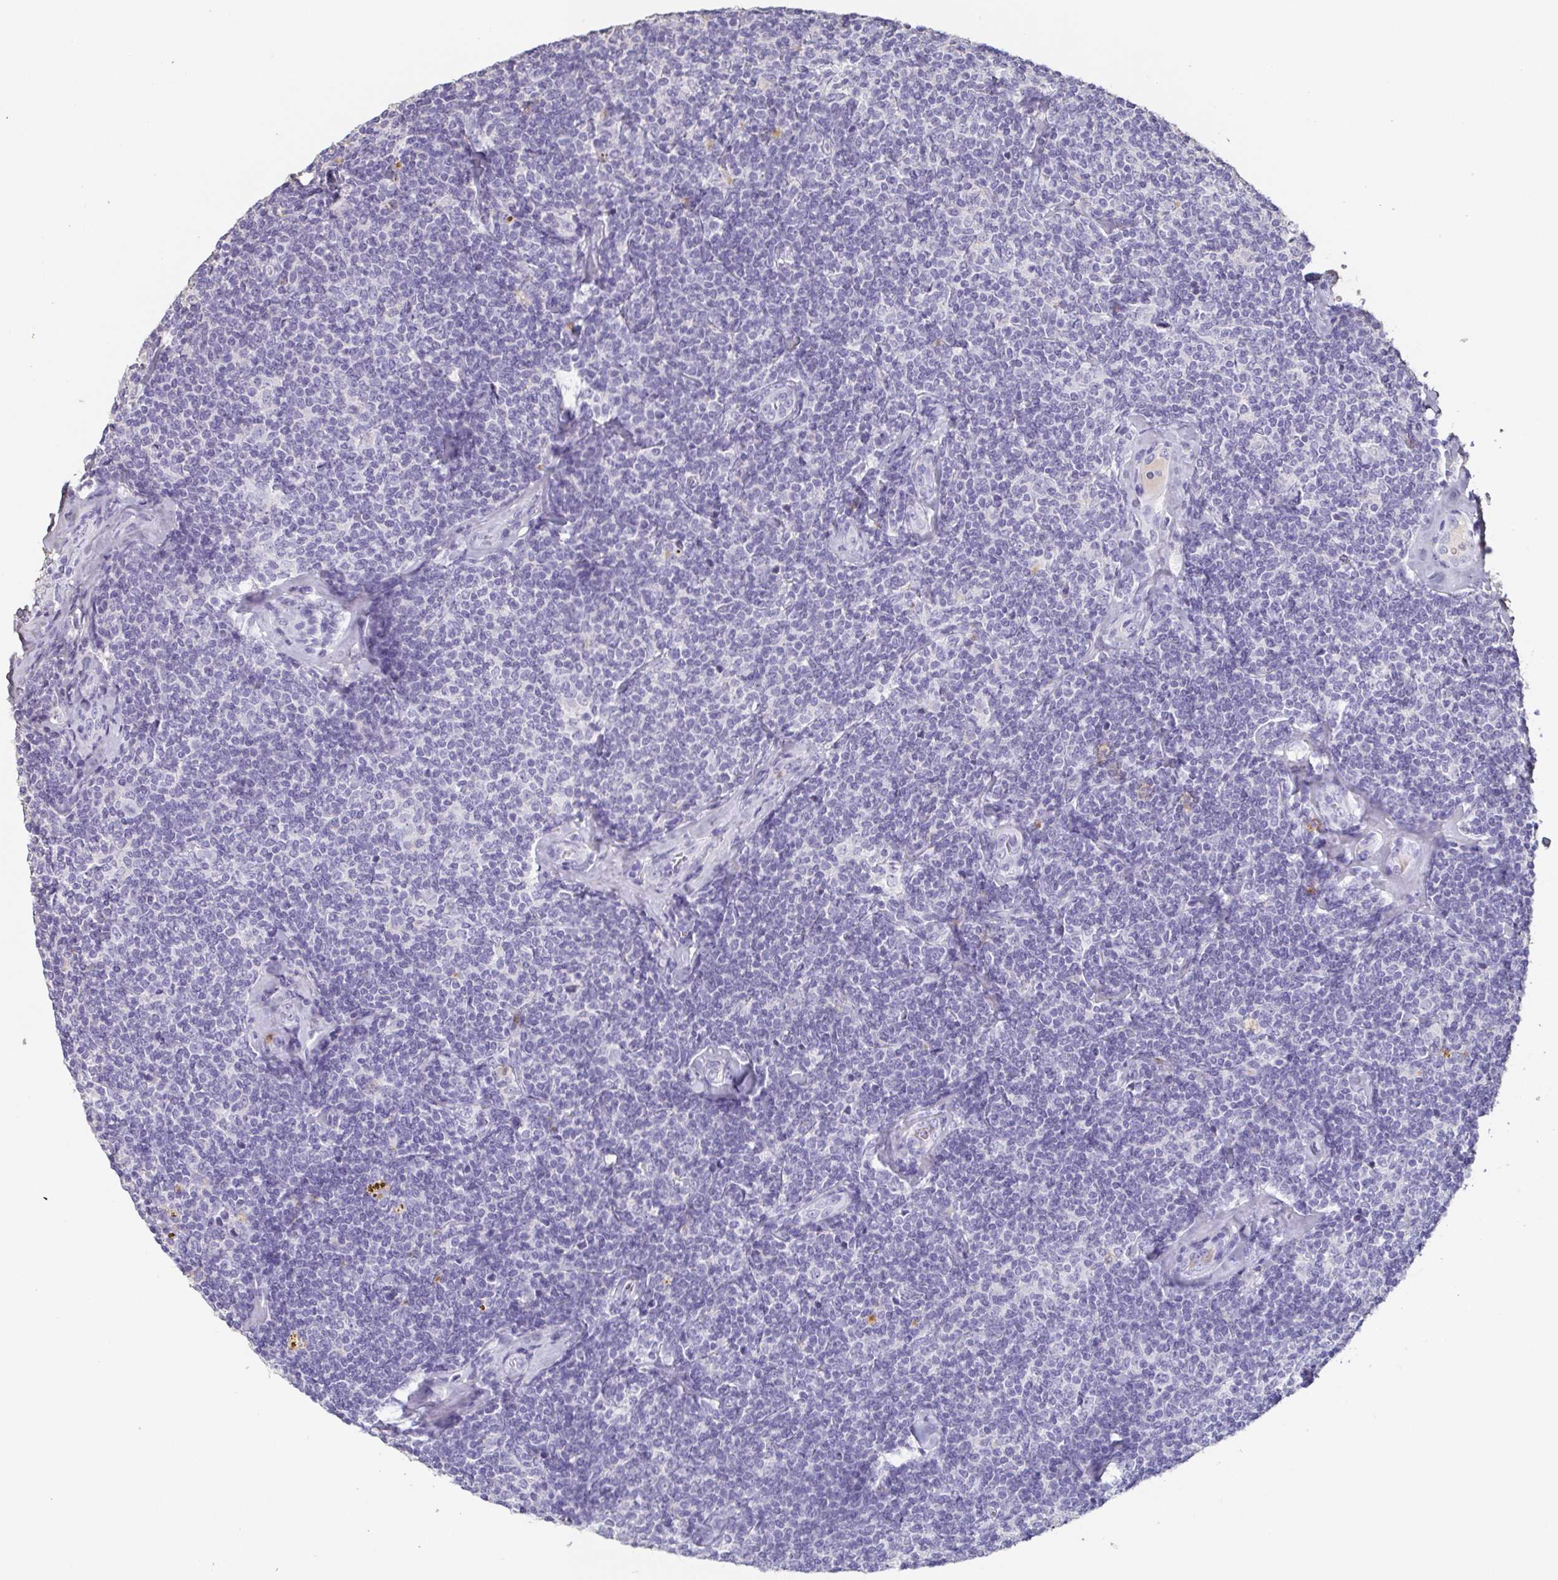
{"staining": {"intensity": "negative", "quantity": "none", "location": "none"}, "tissue": "lymphoma", "cell_type": "Tumor cells", "image_type": "cancer", "snomed": [{"axis": "morphology", "description": "Malignant lymphoma, non-Hodgkin's type, Low grade"}, {"axis": "topography", "description": "Lymph node"}], "caption": "A histopathology image of human low-grade malignant lymphoma, non-Hodgkin's type is negative for staining in tumor cells. (DAB immunohistochemistry, high magnification).", "gene": "BPIFA2", "patient": {"sex": "female", "age": 56}}